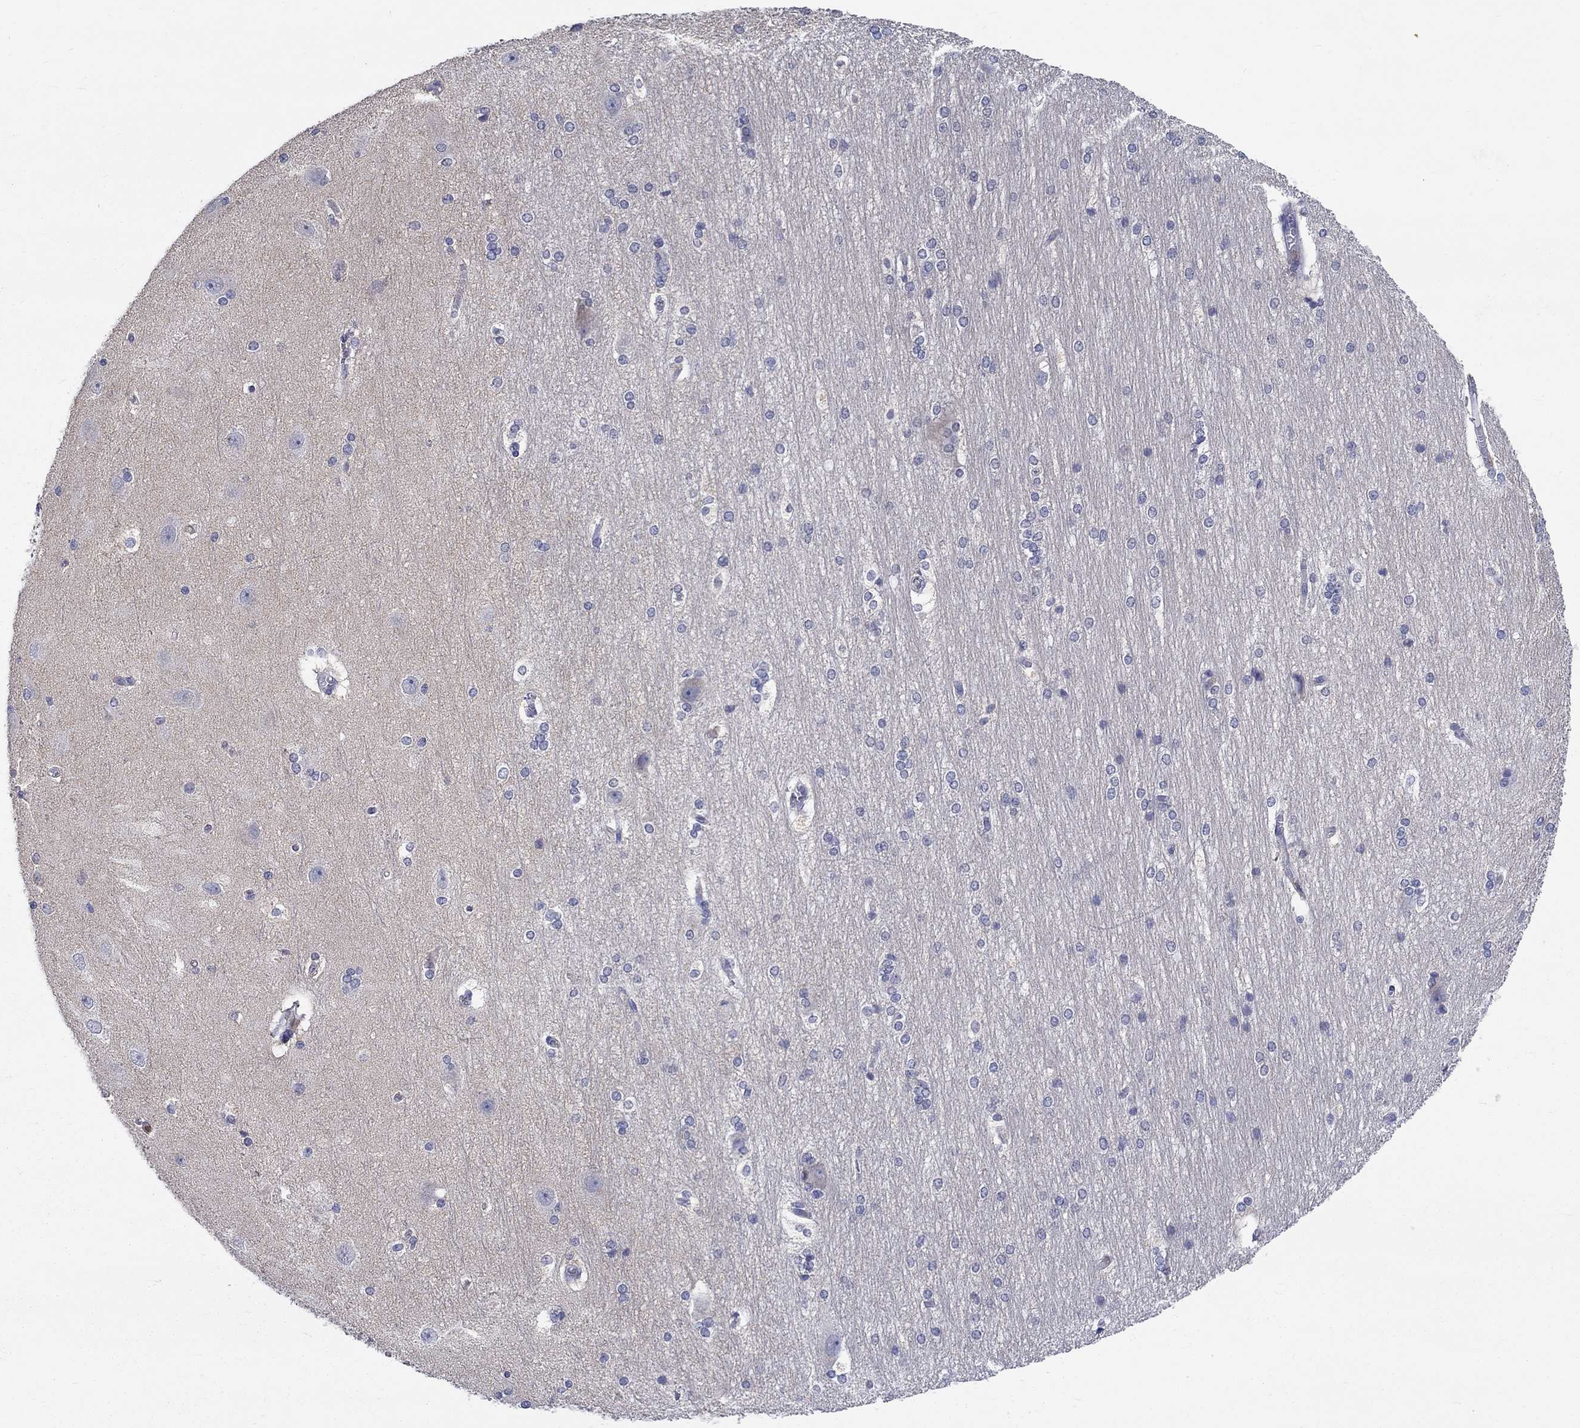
{"staining": {"intensity": "moderate", "quantity": "<25%", "location": "cytoplasmic/membranous"}, "tissue": "hippocampus", "cell_type": "Glial cells", "image_type": "normal", "snomed": [{"axis": "morphology", "description": "Normal tissue, NOS"}, {"axis": "topography", "description": "Cerebral cortex"}, {"axis": "topography", "description": "Hippocampus"}], "caption": "Hippocampus stained with a brown dye reveals moderate cytoplasmic/membranous positive positivity in approximately <25% of glial cells.", "gene": "CHIT1", "patient": {"sex": "female", "age": 19}}